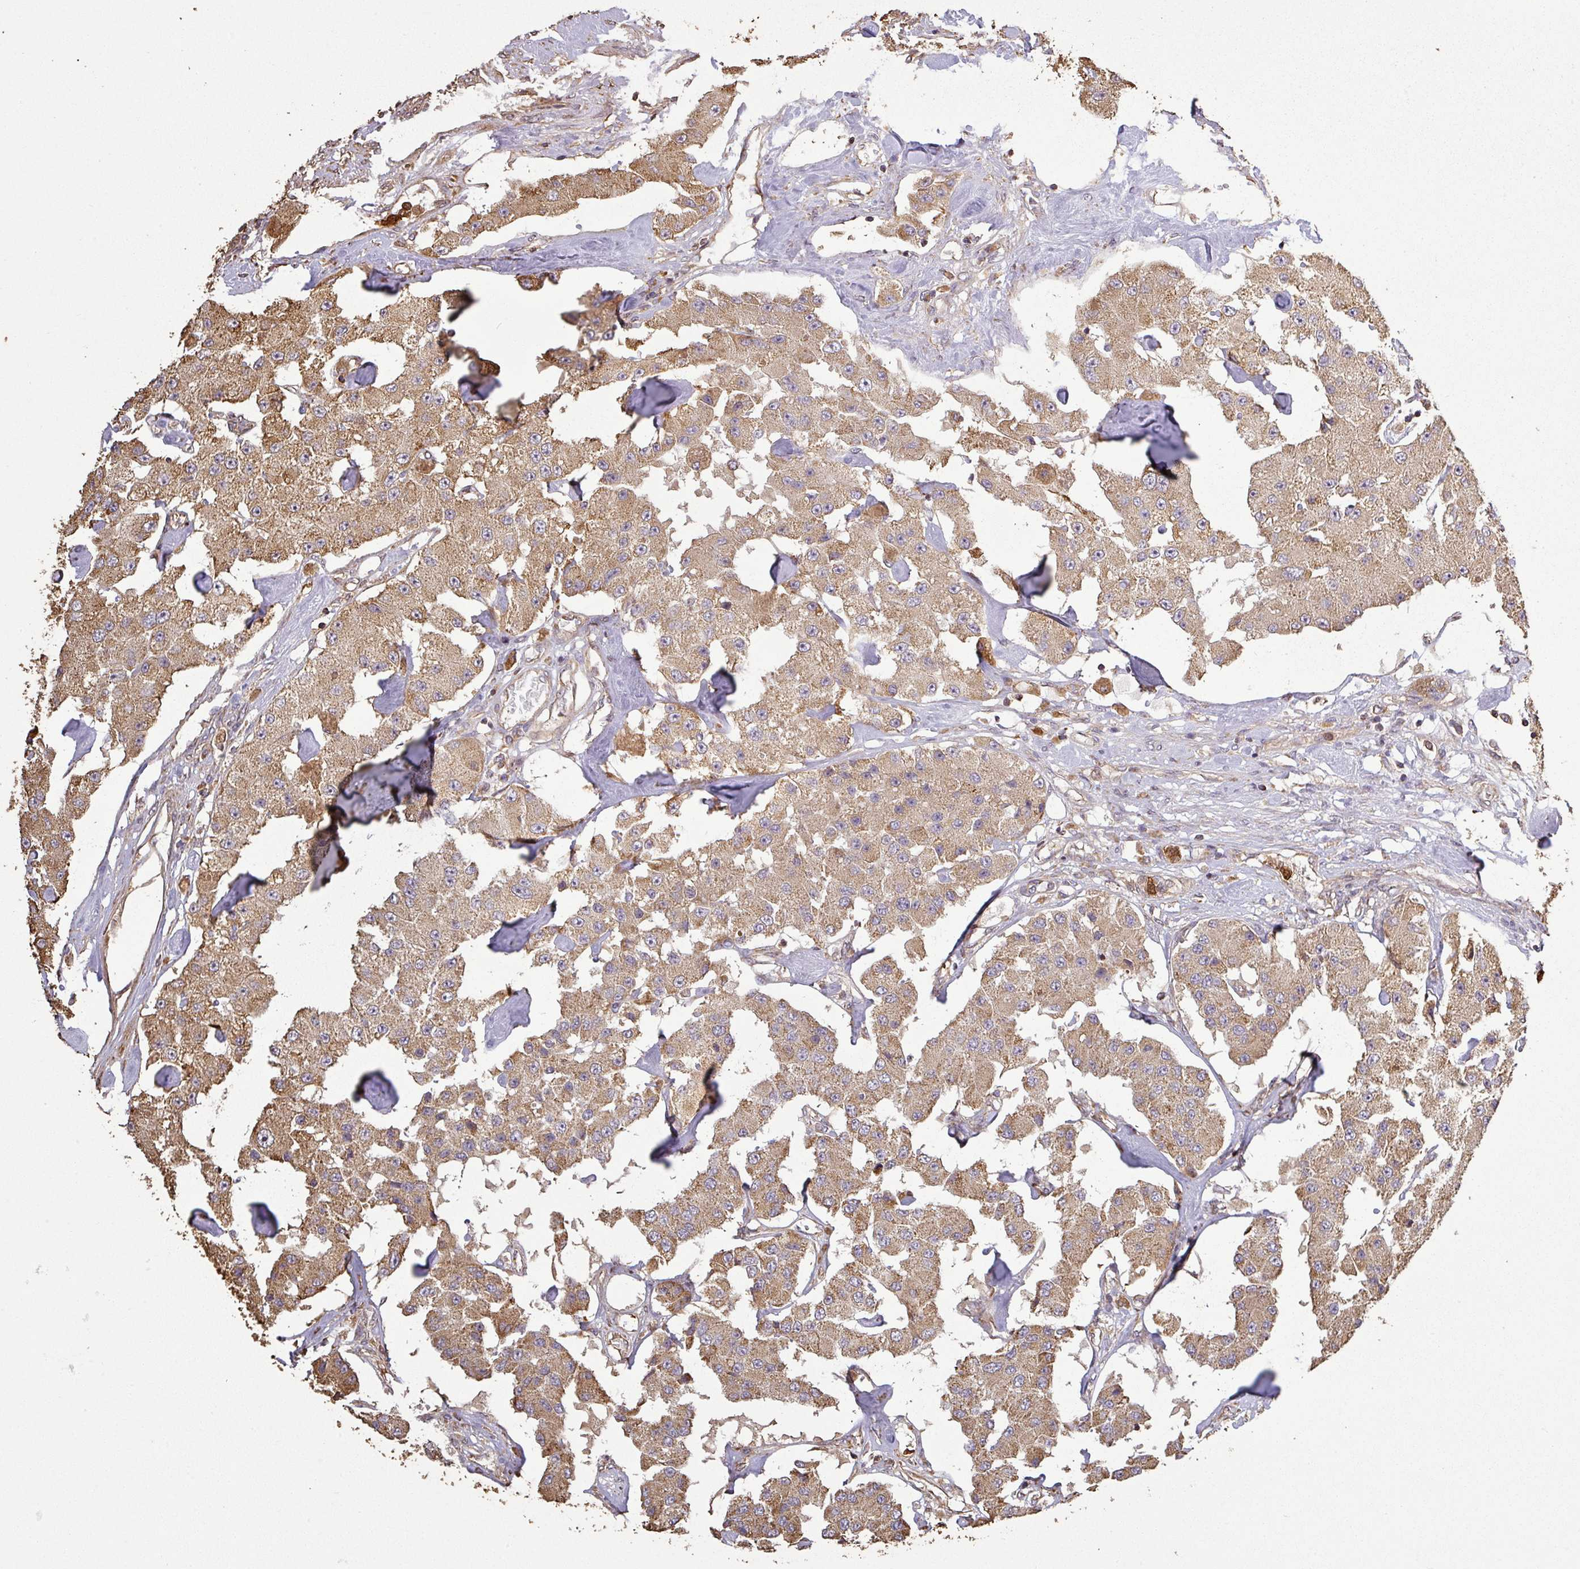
{"staining": {"intensity": "moderate", "quantity": ">75%", "location": "cytoplasmic/membranous"}, "tissue": "carcinoid", "cell_type": "Tumor cells", "image_type": "cancer", "snomed": [{"axis": "morphology", "description": "Carcinoid, malignant, NOS"}, {"axis": "topography", "description": "Pancreas"}], "caption": "Immunohistochemistry (IHC) (DAB) staining of carcinoid exhibits moderate cytoplasmic/membranous protein staining in approximately >75% of tumor cells.", "gene": "PLEKHM1", "patient": {"sex": "male", "age": 41}}